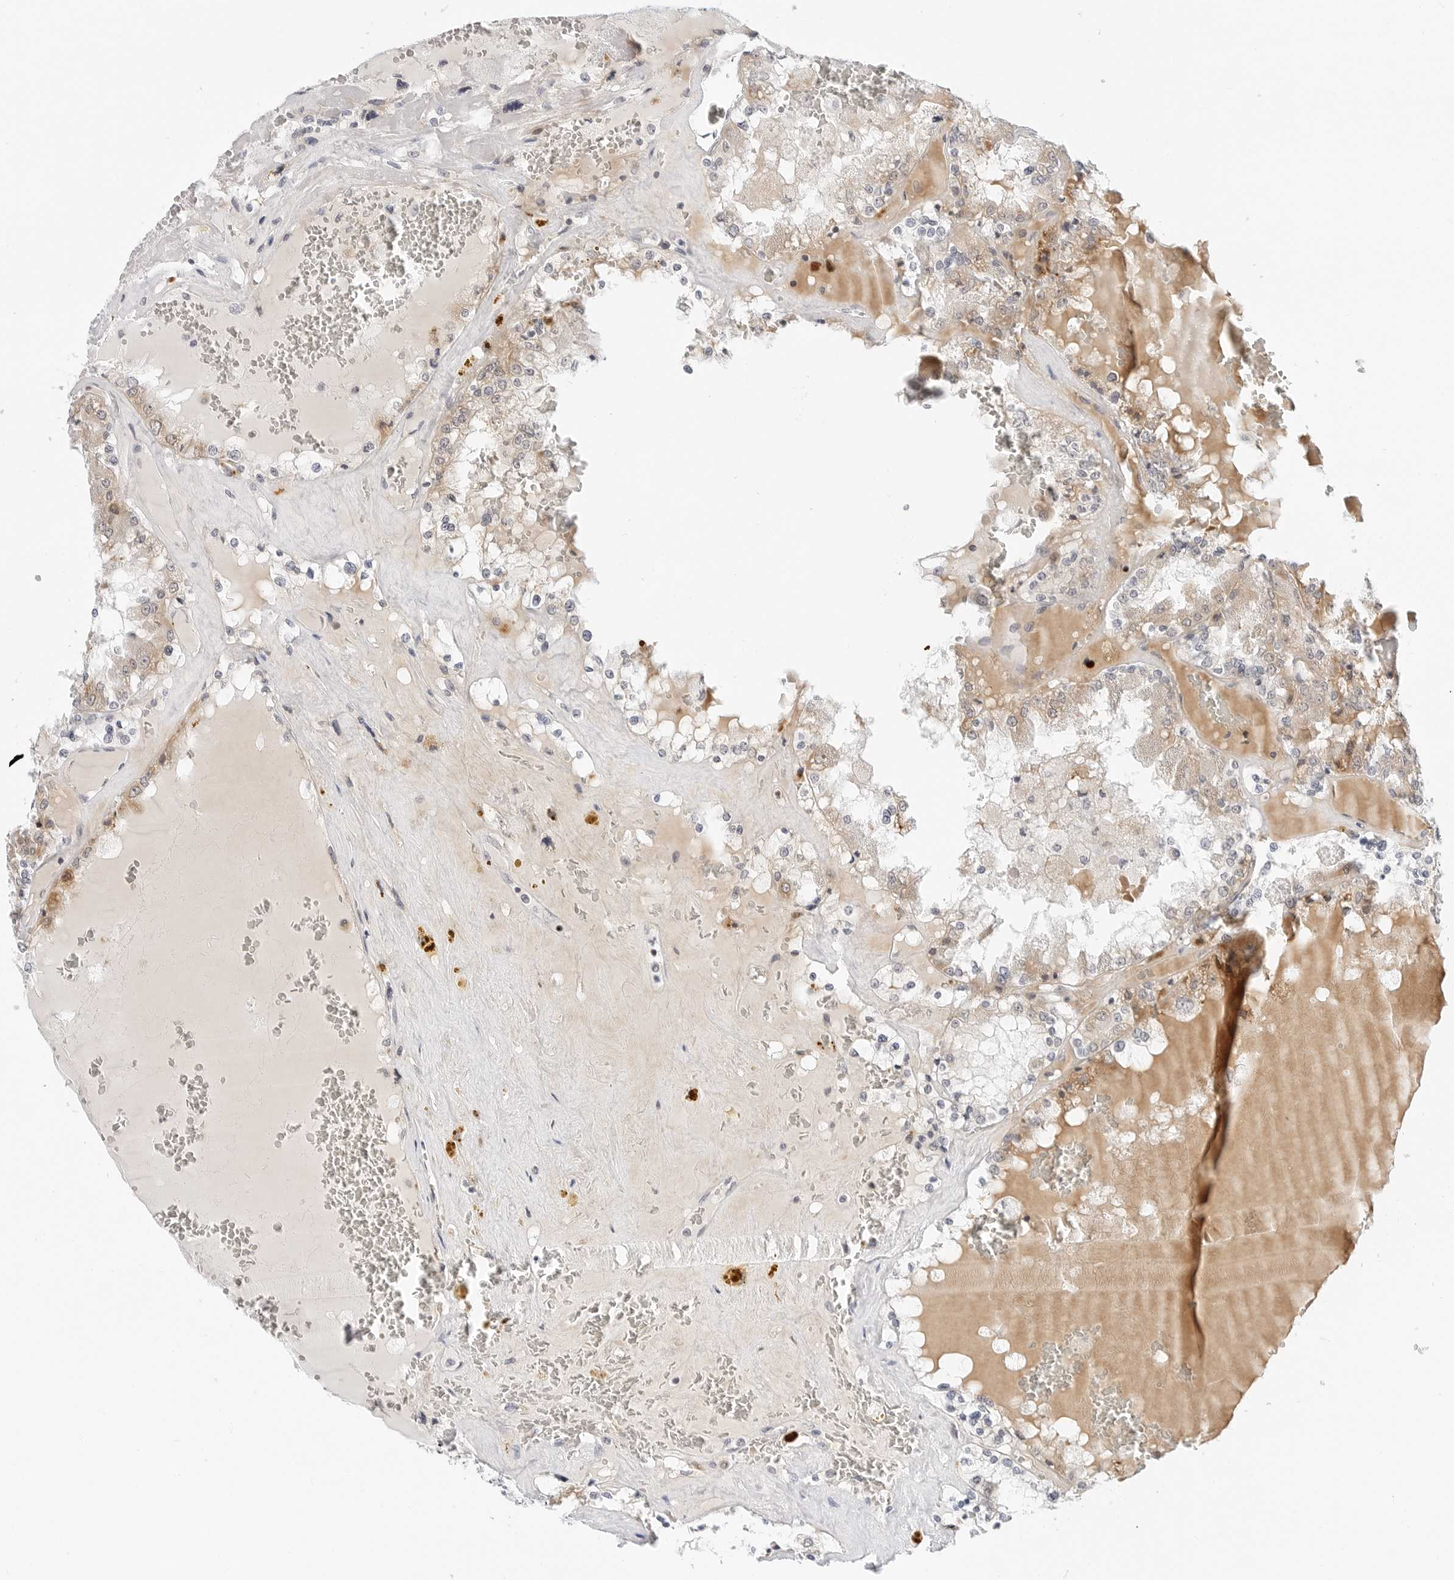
{"staining": {"intensity": "weak", "quantity": "25%-75%", "location": "cytoplasmic/membranous"}, "tissue": "renal cancer", "cell_type": "Tumor cells", "image_type": "cancer", "snomed": [{"axis": "morphology", "description": "Adenocarcinoma, NOS"}, {"axis": "topography", "description": "Kidney"}], "caption": "This photomicrograph displays immunohistochemistry (IHC) staining of renal adenocarcinoma, with low weak cytoplasmic/membranous positivity in about 25%-75% of tumor cells.", "gene": "TSEN2", "patient": {"sex": "female", "age": 56}}